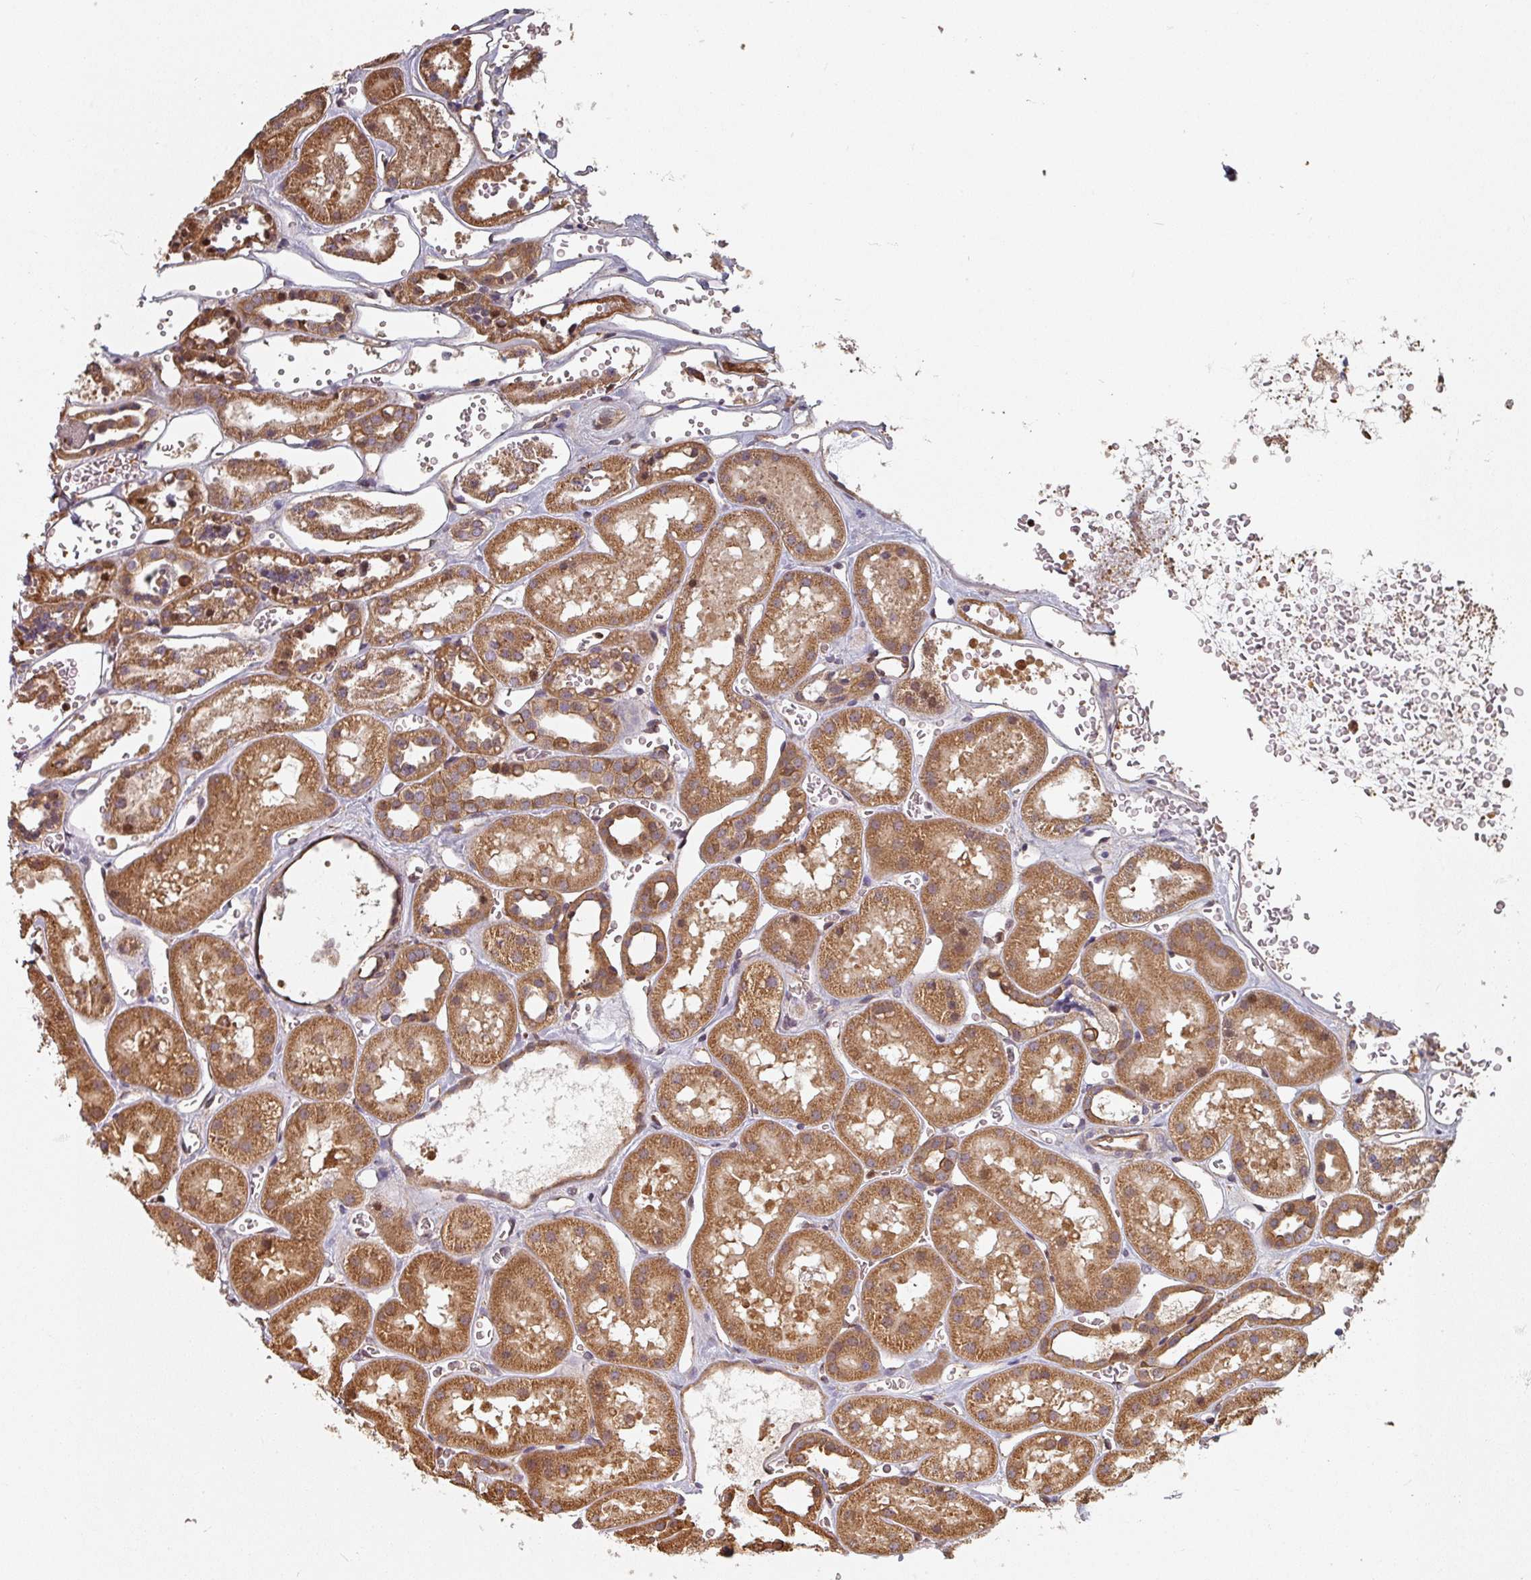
{"staining": {"intensity": "moderate", "quantity": ">75%", "location": "cytoplasmic/membranous"}, "tissue": "kidney", "cell_type": "Cells in glomeruli", "image_type": "normal", "snomed": [{"axis": "morphology", "description": "Normal tissue, NOS"}, {"axis": "topography", "description": "Kidney"}], "caption": "A brown stain highlights moderate cytoplasmic/membranous positivity of a protein in cells in glomeruli of benign human kidney. The protein of interest is shown in brown color, while the nuclei are stained blue.", "gene": "EID1", "patient": {"sex": "female", "age": 41}}